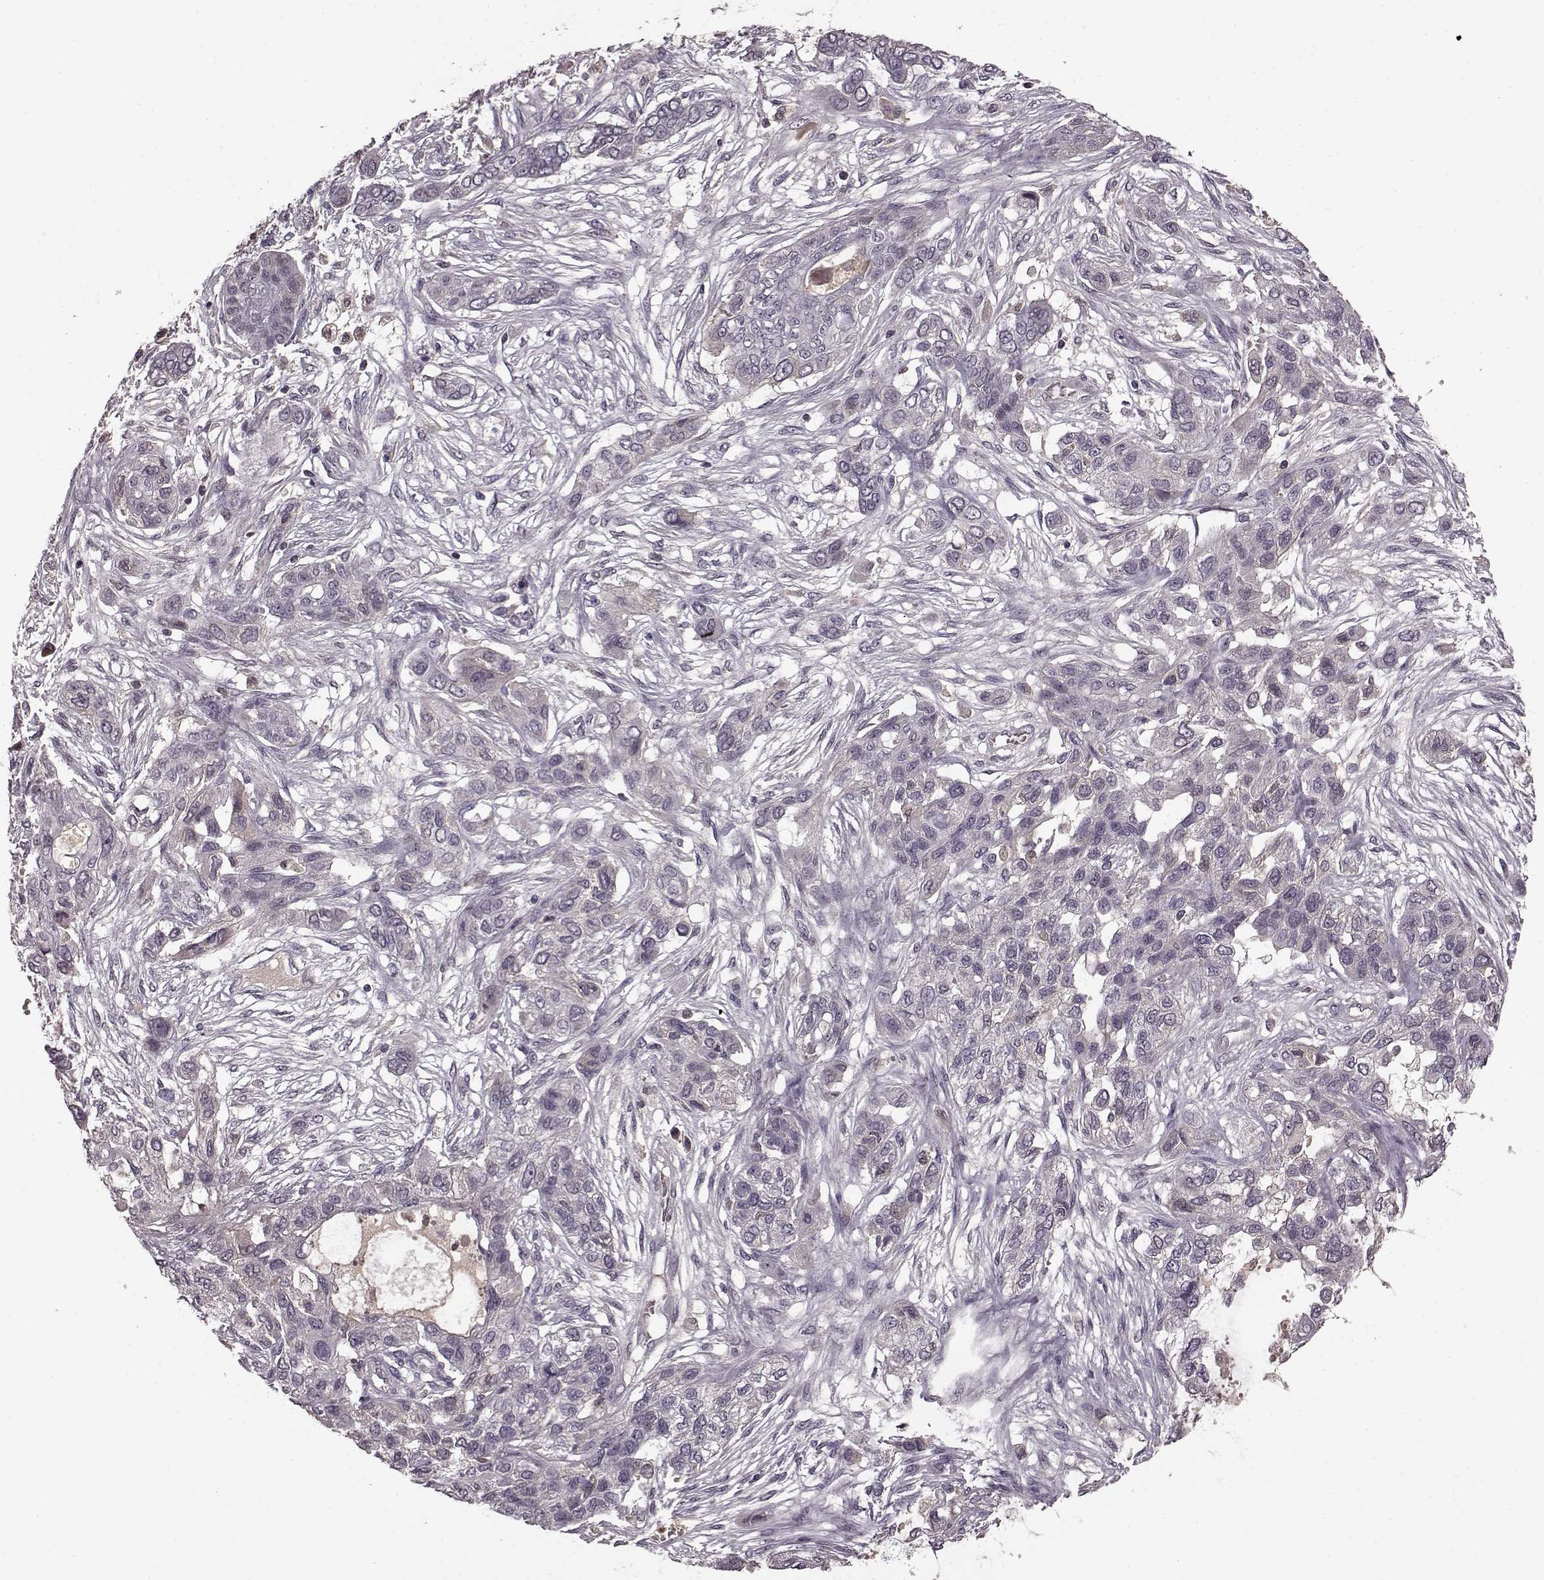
{"staining": {"intensity": "negative", "quantity": "none", "location": "none"}, "tissue": "lung cancer", "cell_type": "Tumor cells", "image_type": "cancer", "snomed": [{"axis": "morphology", "description": "Squamous cell carcinoma, NOS"}, {"axis": "topography", "description": "Lung"}], "caption": "High magnification brightfield microscopy of squamous cell carcinoma (lung) stained with DAB (3,3'-diaminobenzidine) (brown) and counterstained with hematoxylin (blue): tumor cells show no significant positivity. (DAB IHC, high magnification).", "gene": "NRL", "patient": {"sex": "female", "age": 70}}